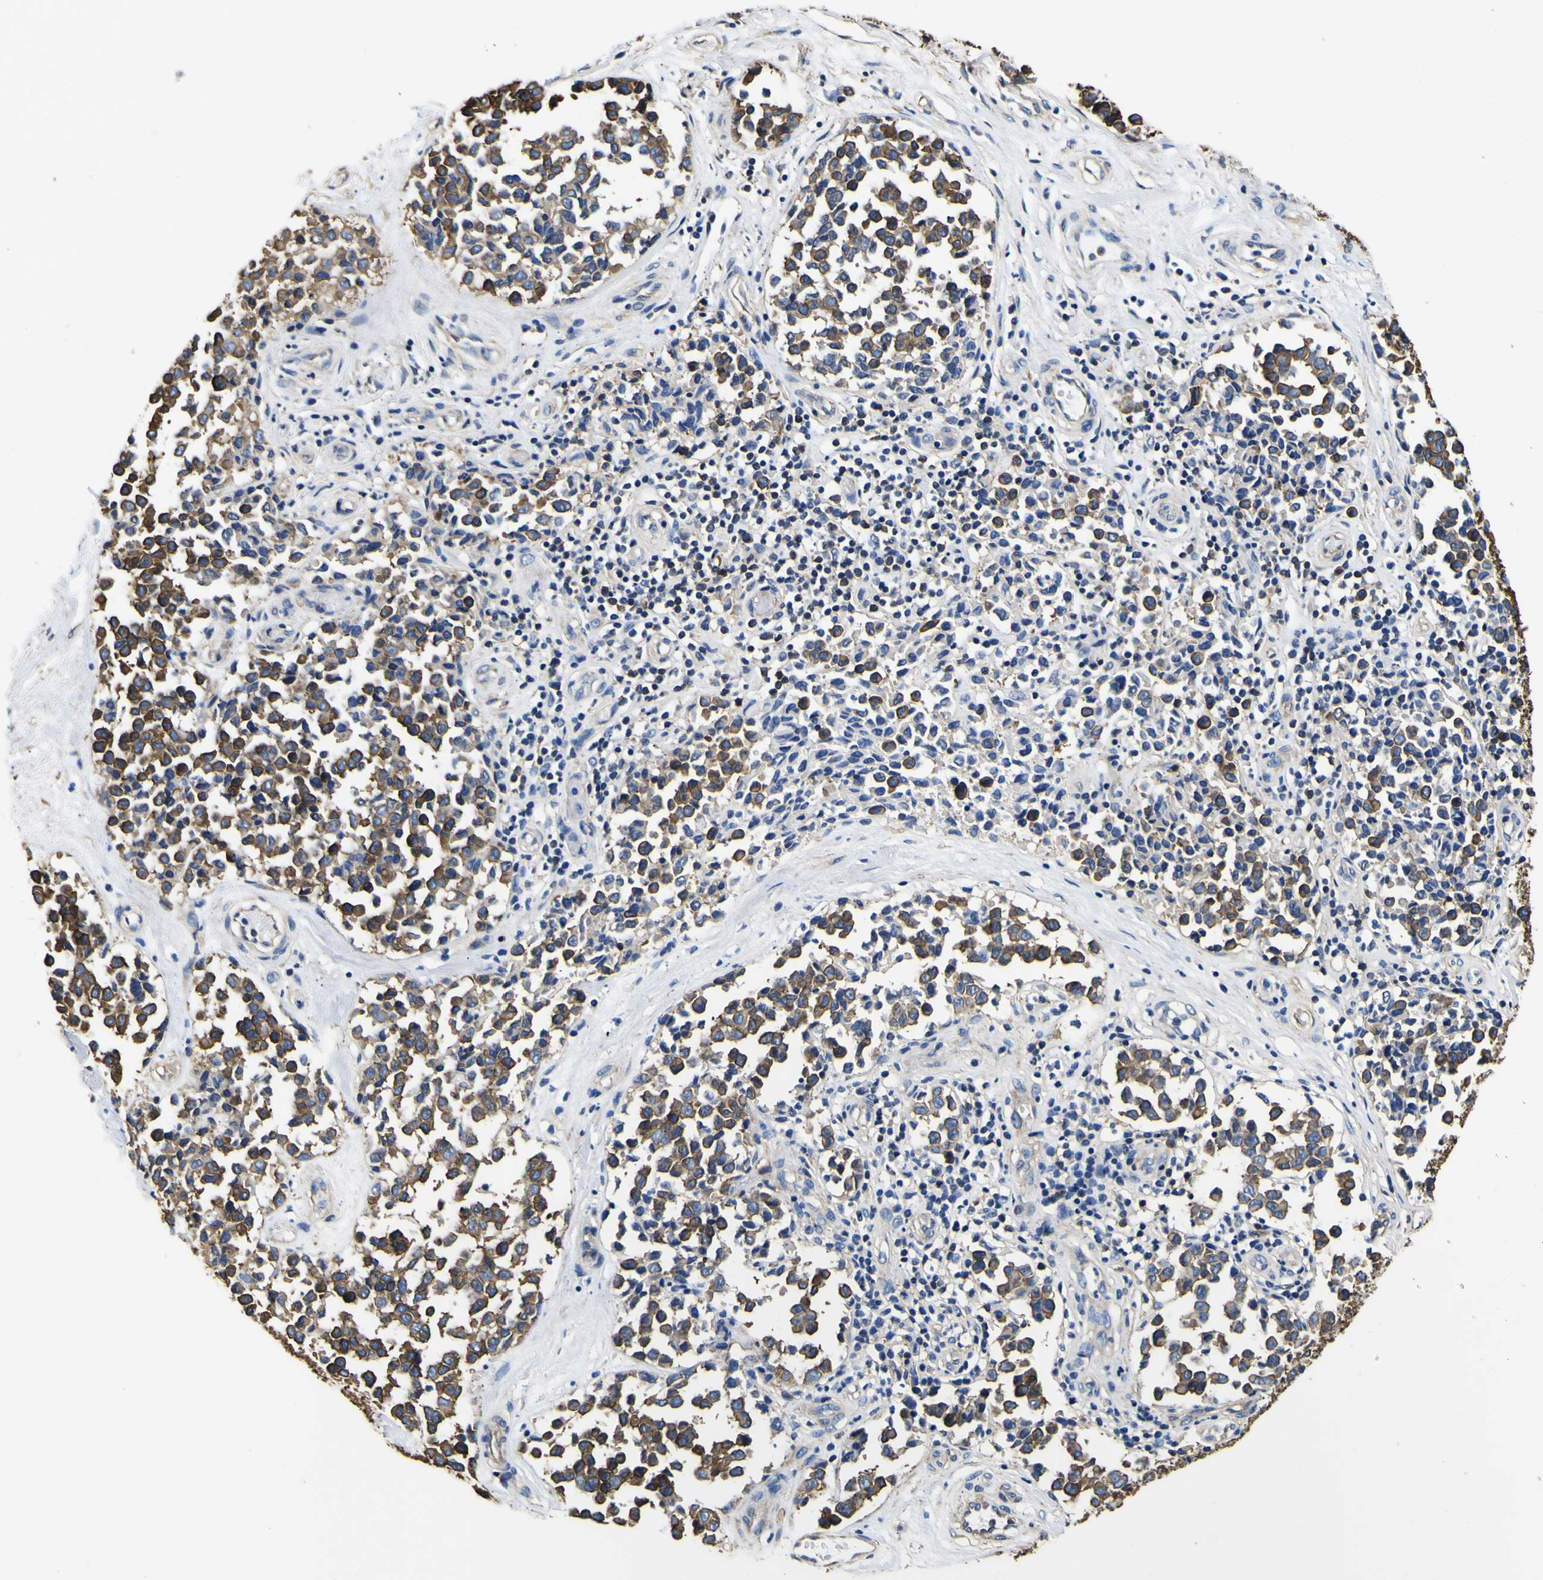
{"staining": {"intensity": "moderate", "quantity": ">75%", "location": "cytoplasmic/membranous"}, "tissue": "melanoma", "cell_type": "Tumor cells", "image_type": "cancer", "snomed": [{"axis": "morphology", "description": "Malignant melanoma, NOS"}, {"axis": "topography", "description": "Skin"}], "caption": "Malignant melanoma stained with DAB IHC displays medium levels of moderate cytoplasmic/membranous expression in about >75% of tumor cells.", "gene": "TUBA1B", "patient": {"sex": "female", "age": 64}}